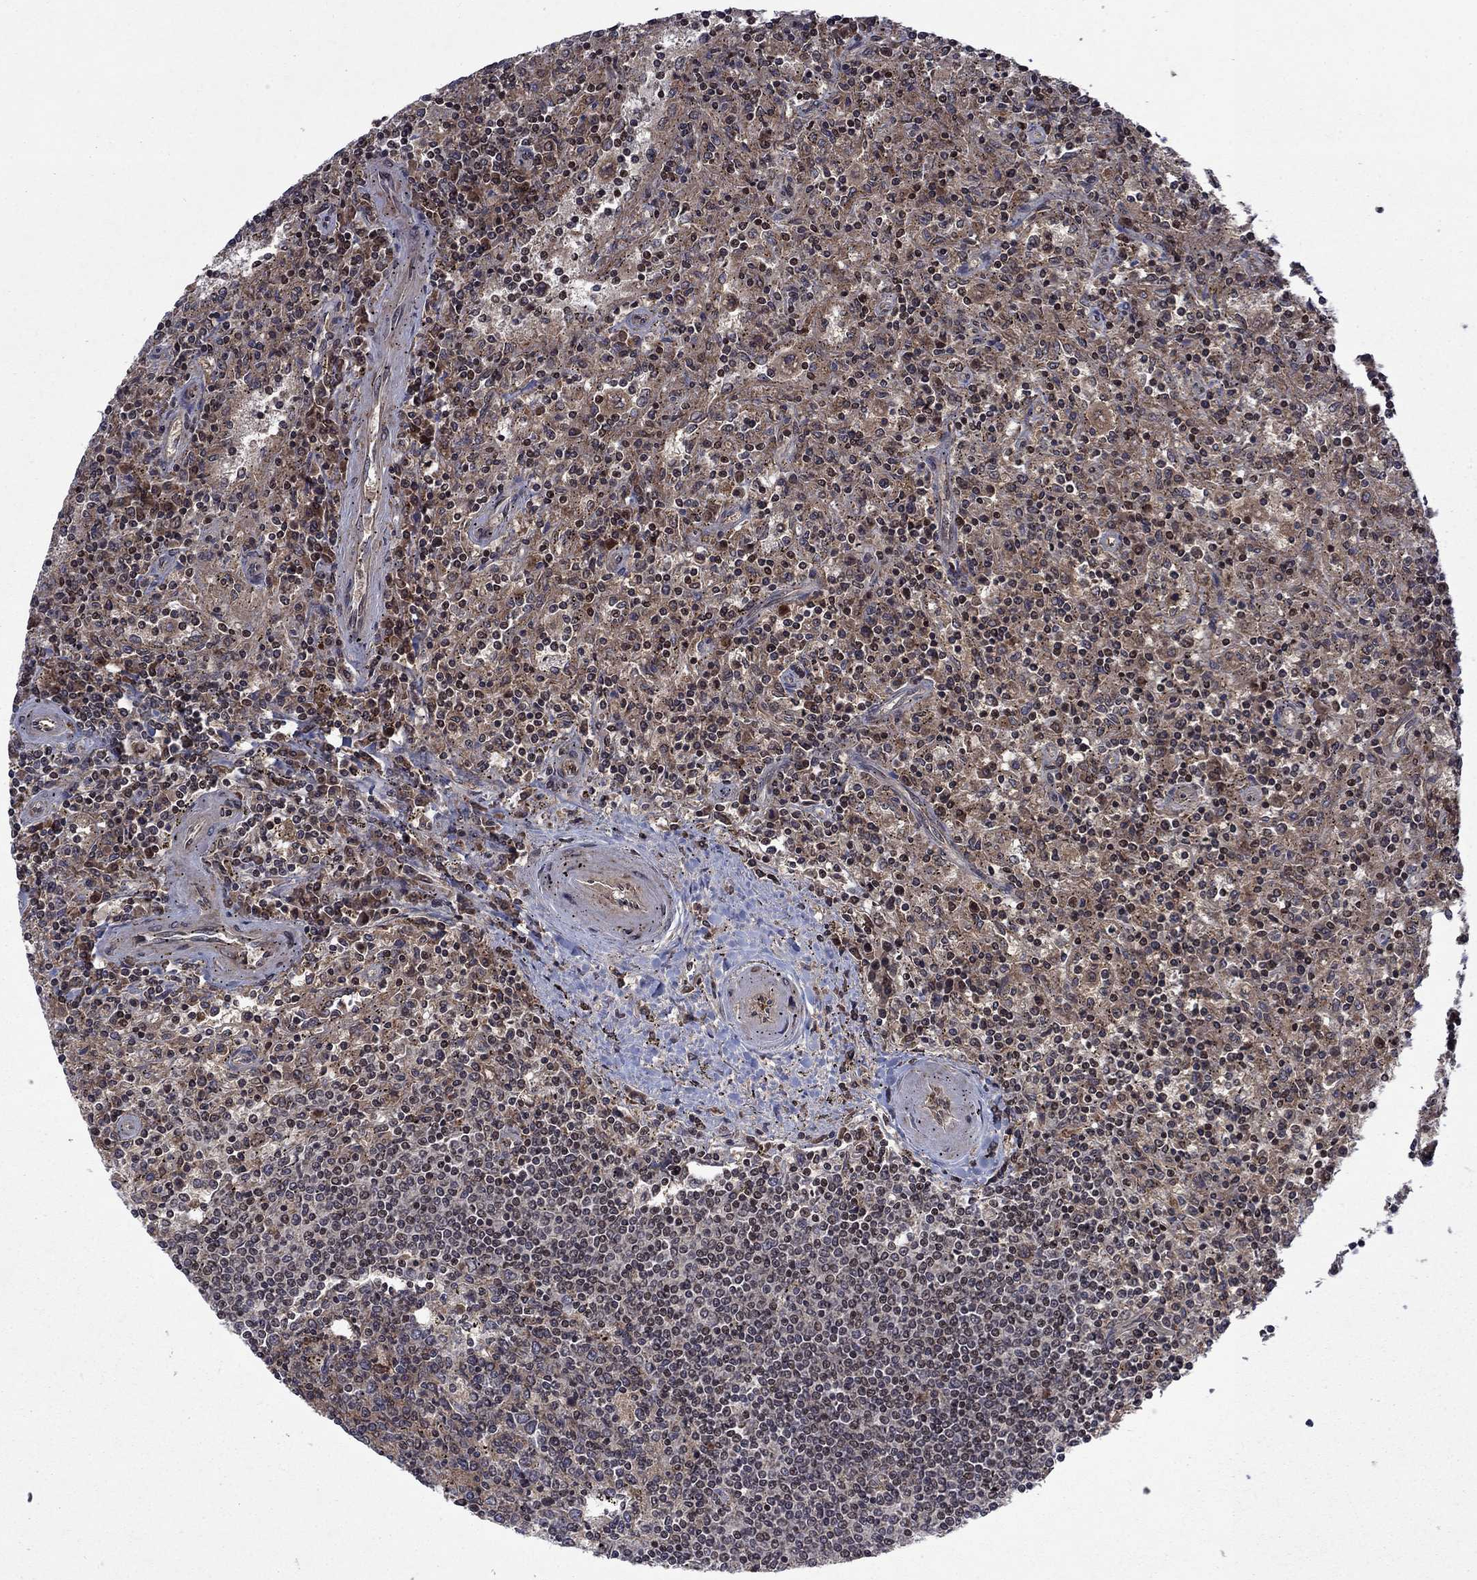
{"staining": {"intensity": "negative", "quantity": "none", "location": "none"}, "tissue": "lymphoma", "cell_type": "Tumor cells", "image_type": "cancer", "snomed": [{"axis": "morphology", "description": "Malignant lymphoma, non-Hodgkin's type, Low grade"}, {"axis": "topography", "description": "Spleen"}], "caption": "A micrograph of malignant lymphoma, non-Hodgkin's type (low-grade) stained for a protein demonstrates no brown staining in tumor cells. (Stains: DAB (3,3'-diaminobenzidine) immunohistochemistry (IHC) with hematoxylin counter stain, Microscopy: brightfield microscopy at high magnification).", "gene": "TMEM33", "patient": {"sex": "male", "age": 62}}